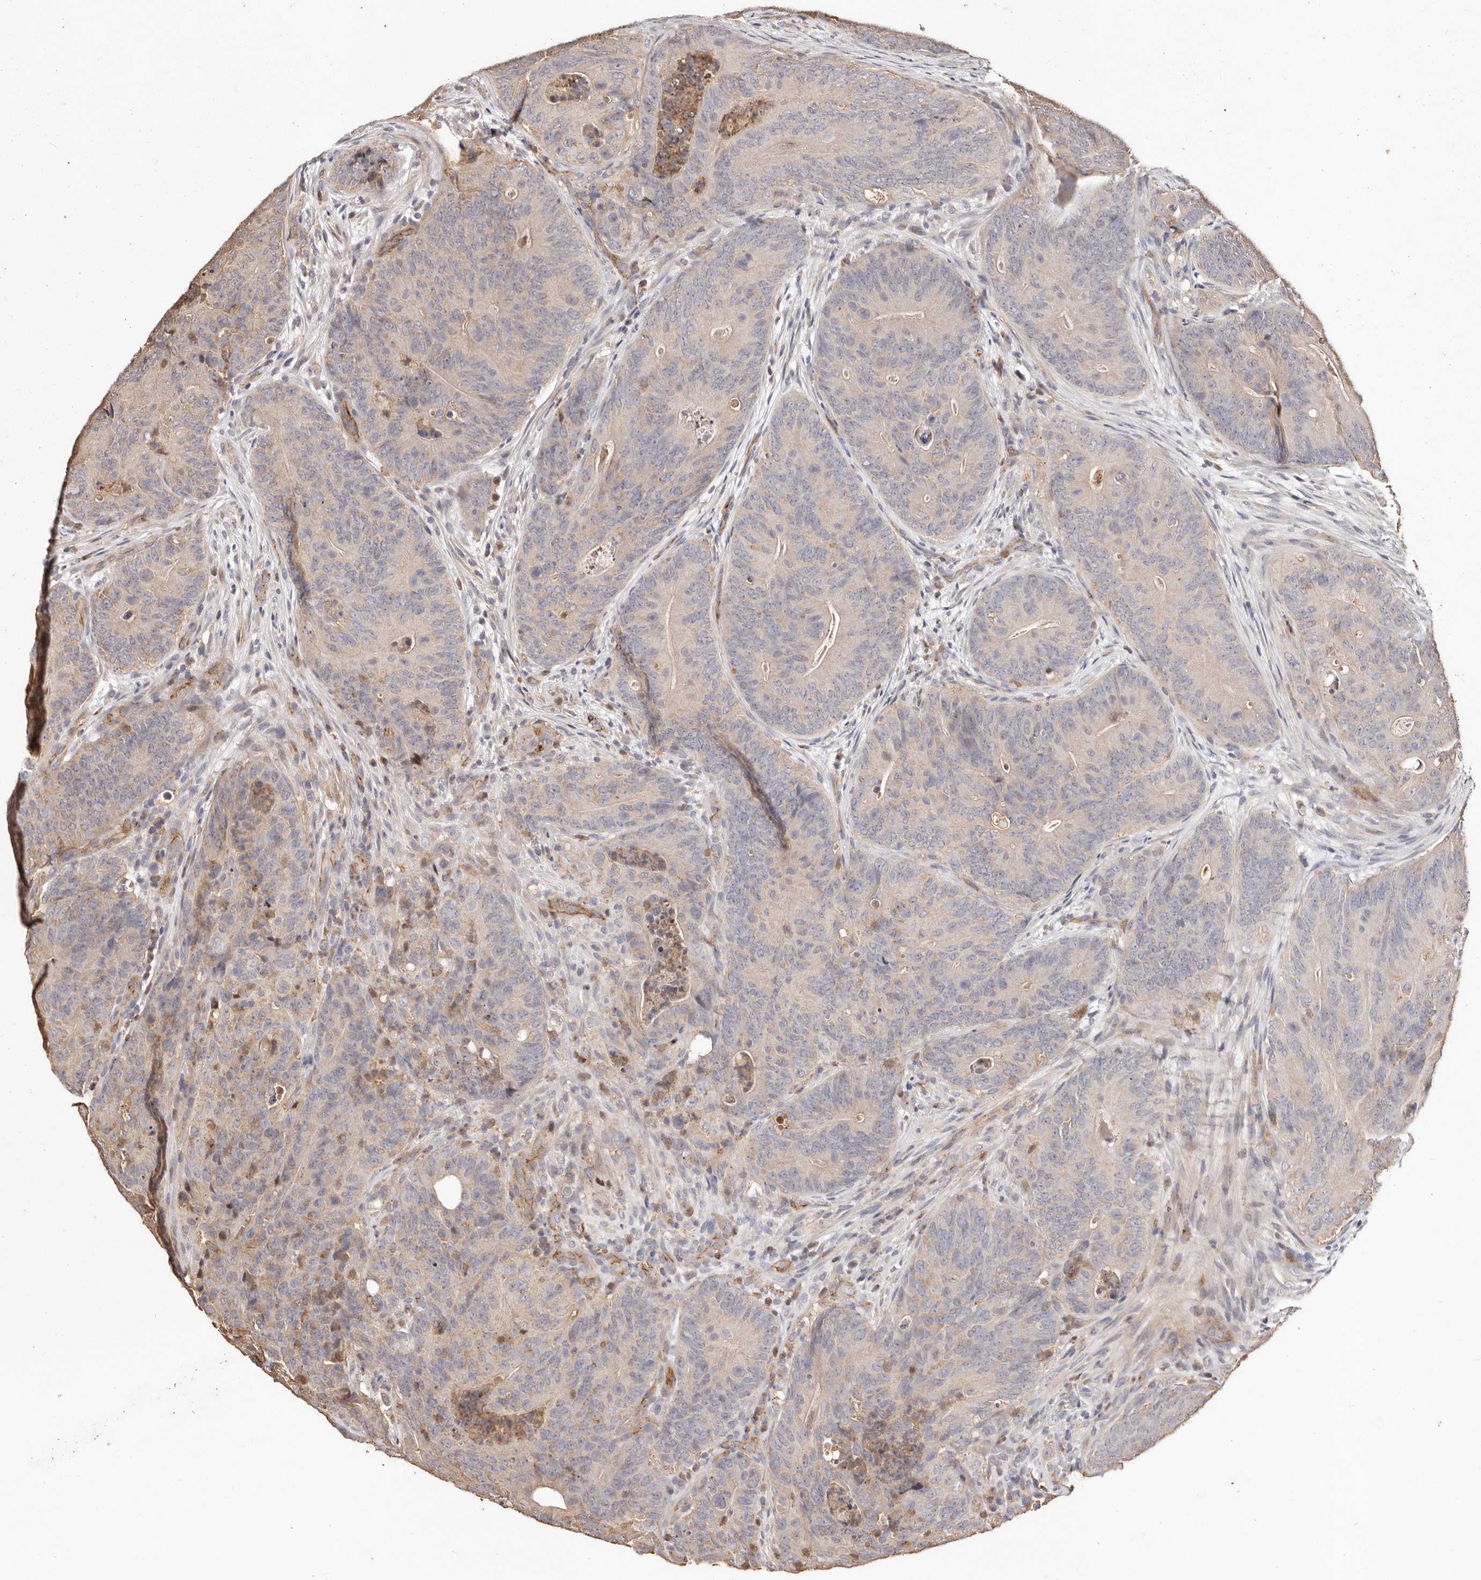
{"staining": {"intensity": "weak", "quantity": "<25%", "location": "cytoplasmic/membranous"}, "tissue": "colorectal cancer", "cell_type": "Tumor cells", "image_type": "cancer", "snomed": [{"axis": "morphology", "description": "Normal tissue, NOS"}, {"axis": "topography", "description": "Colon"}], "caption": "Immunohistochemical staining of human colorectal cancer displays no significant expression in tumor cells.", "gene": "CCL14", "patient": {"sex": "female", "age": 82}}